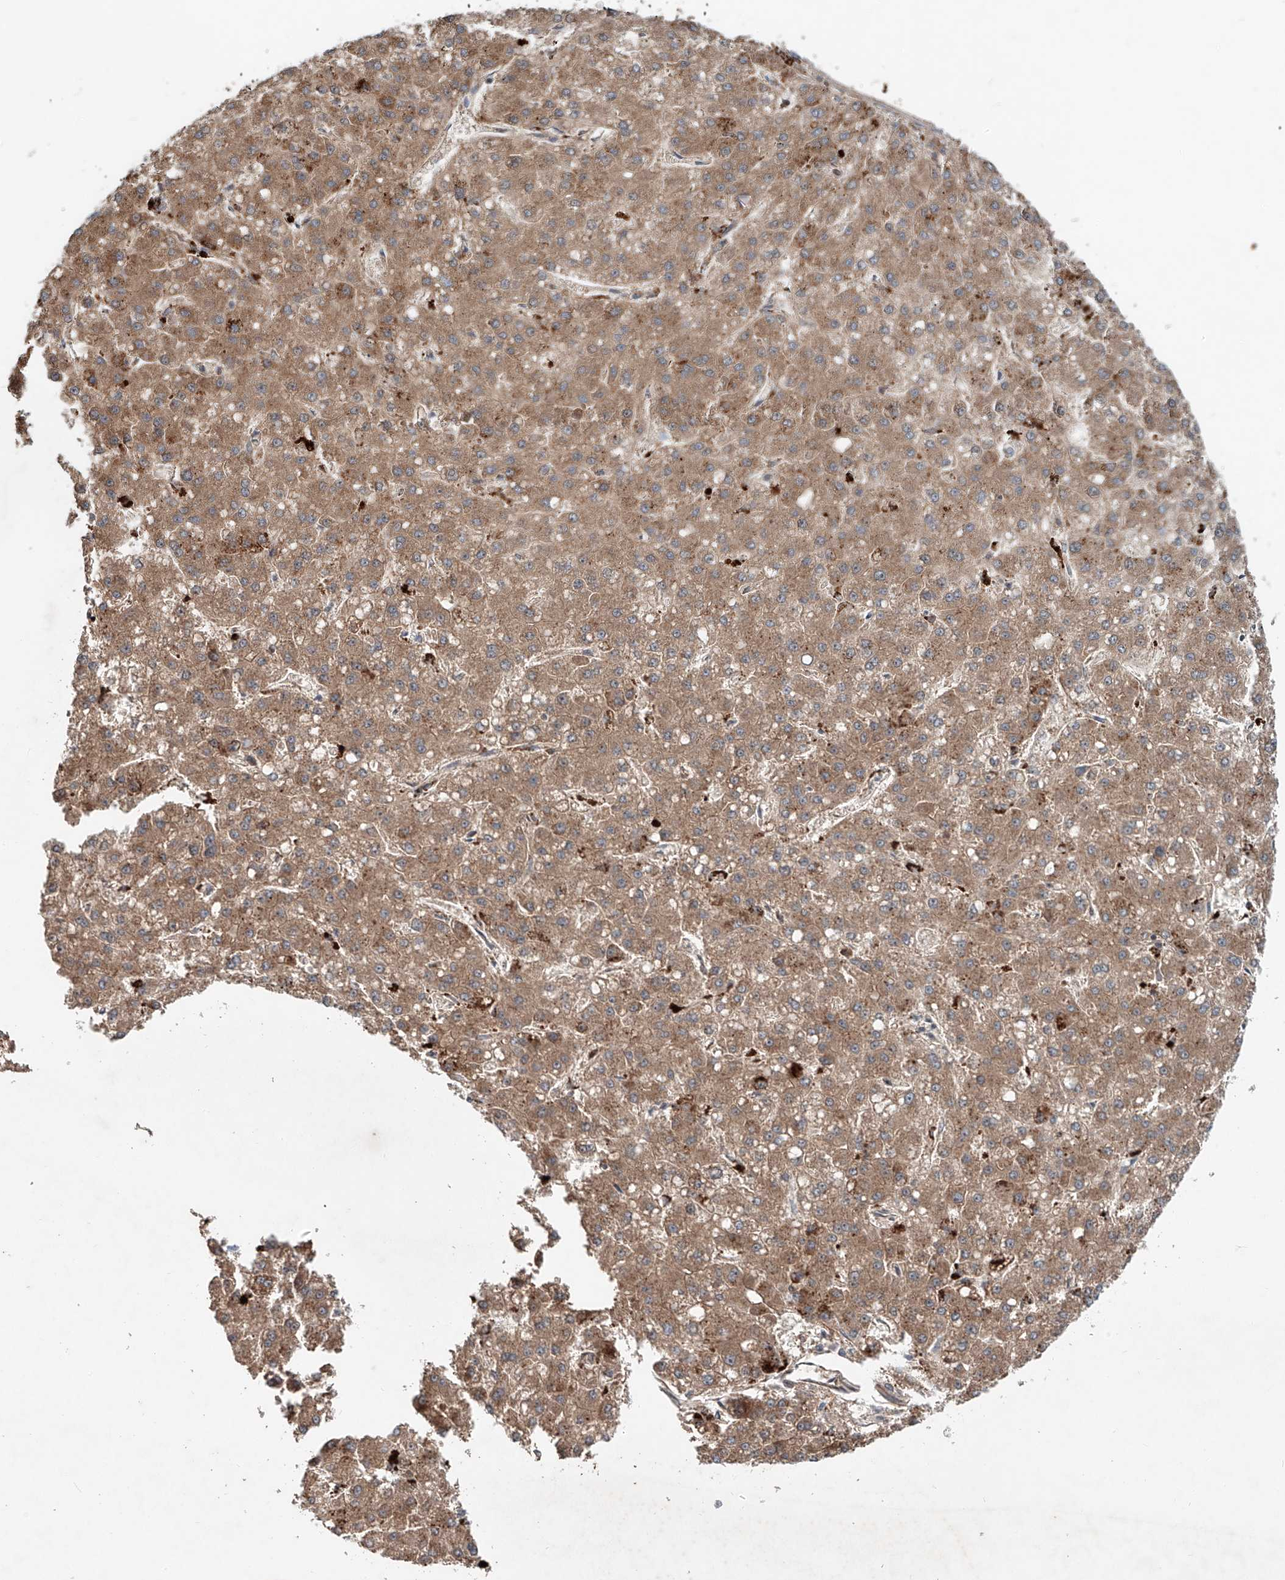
{"staining": {"intensity": "moderate", "quantity": ">75%", "location": "cytoplasmic/membranous"}, "tissue": "liver cancer", "cell_type": "Tumor cells", "image_type": "cancer", "snomed": [{"axis": "morphology", "description": "Carcinoma, Hepatocellular, NOS"}, {"axis": "topography", "description": "Liver"}], "caption": "Moderate cytoplasmic/membranous expression is present in approximately >75% of tumor cells in liver cancer (hepatocellular carcinoma).", "gene": "IER5", "patient": {"sex": "male", "age": 67}}